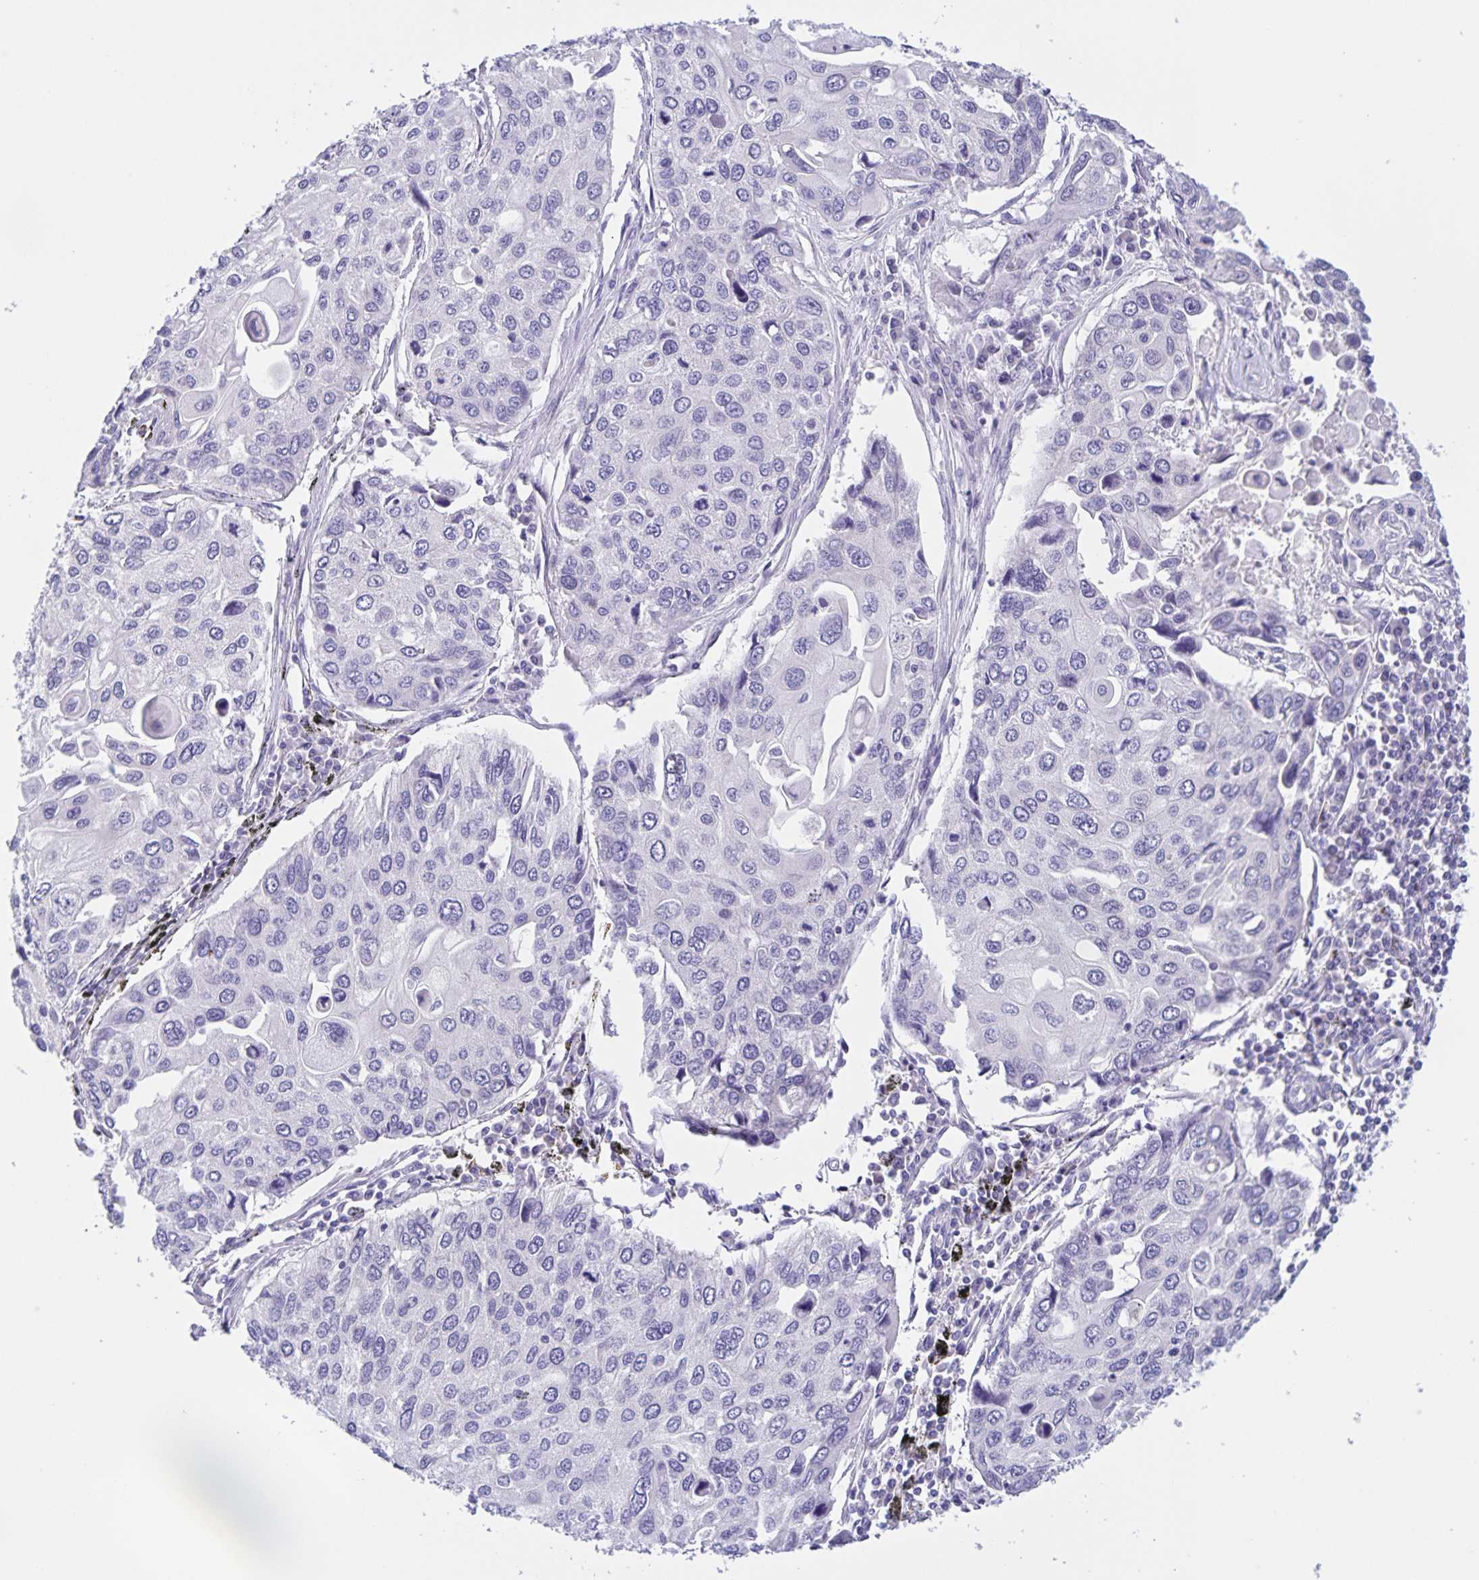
{"staining": {"intensity": "negative", "quantity": "none", "location": "none"}, "tissue": "lung cancer", "cell_type": "Tumor cells", "image_type": "cancer", "snomed": [{"axis": "morphology", "description": "Squamous cell carcinoma, NOS"}, {"axis": "morphology", "description": "Squamous cell carcinoma, metastatic, NOS"}, {"axis": "topography", "description": "Lung"}], "caption": "This is an IHC micrograph of human lung cancer. There is no staining in tumor cells.", "gene": "DMGDH", "patient": {"sex": "male", "age": 63}}